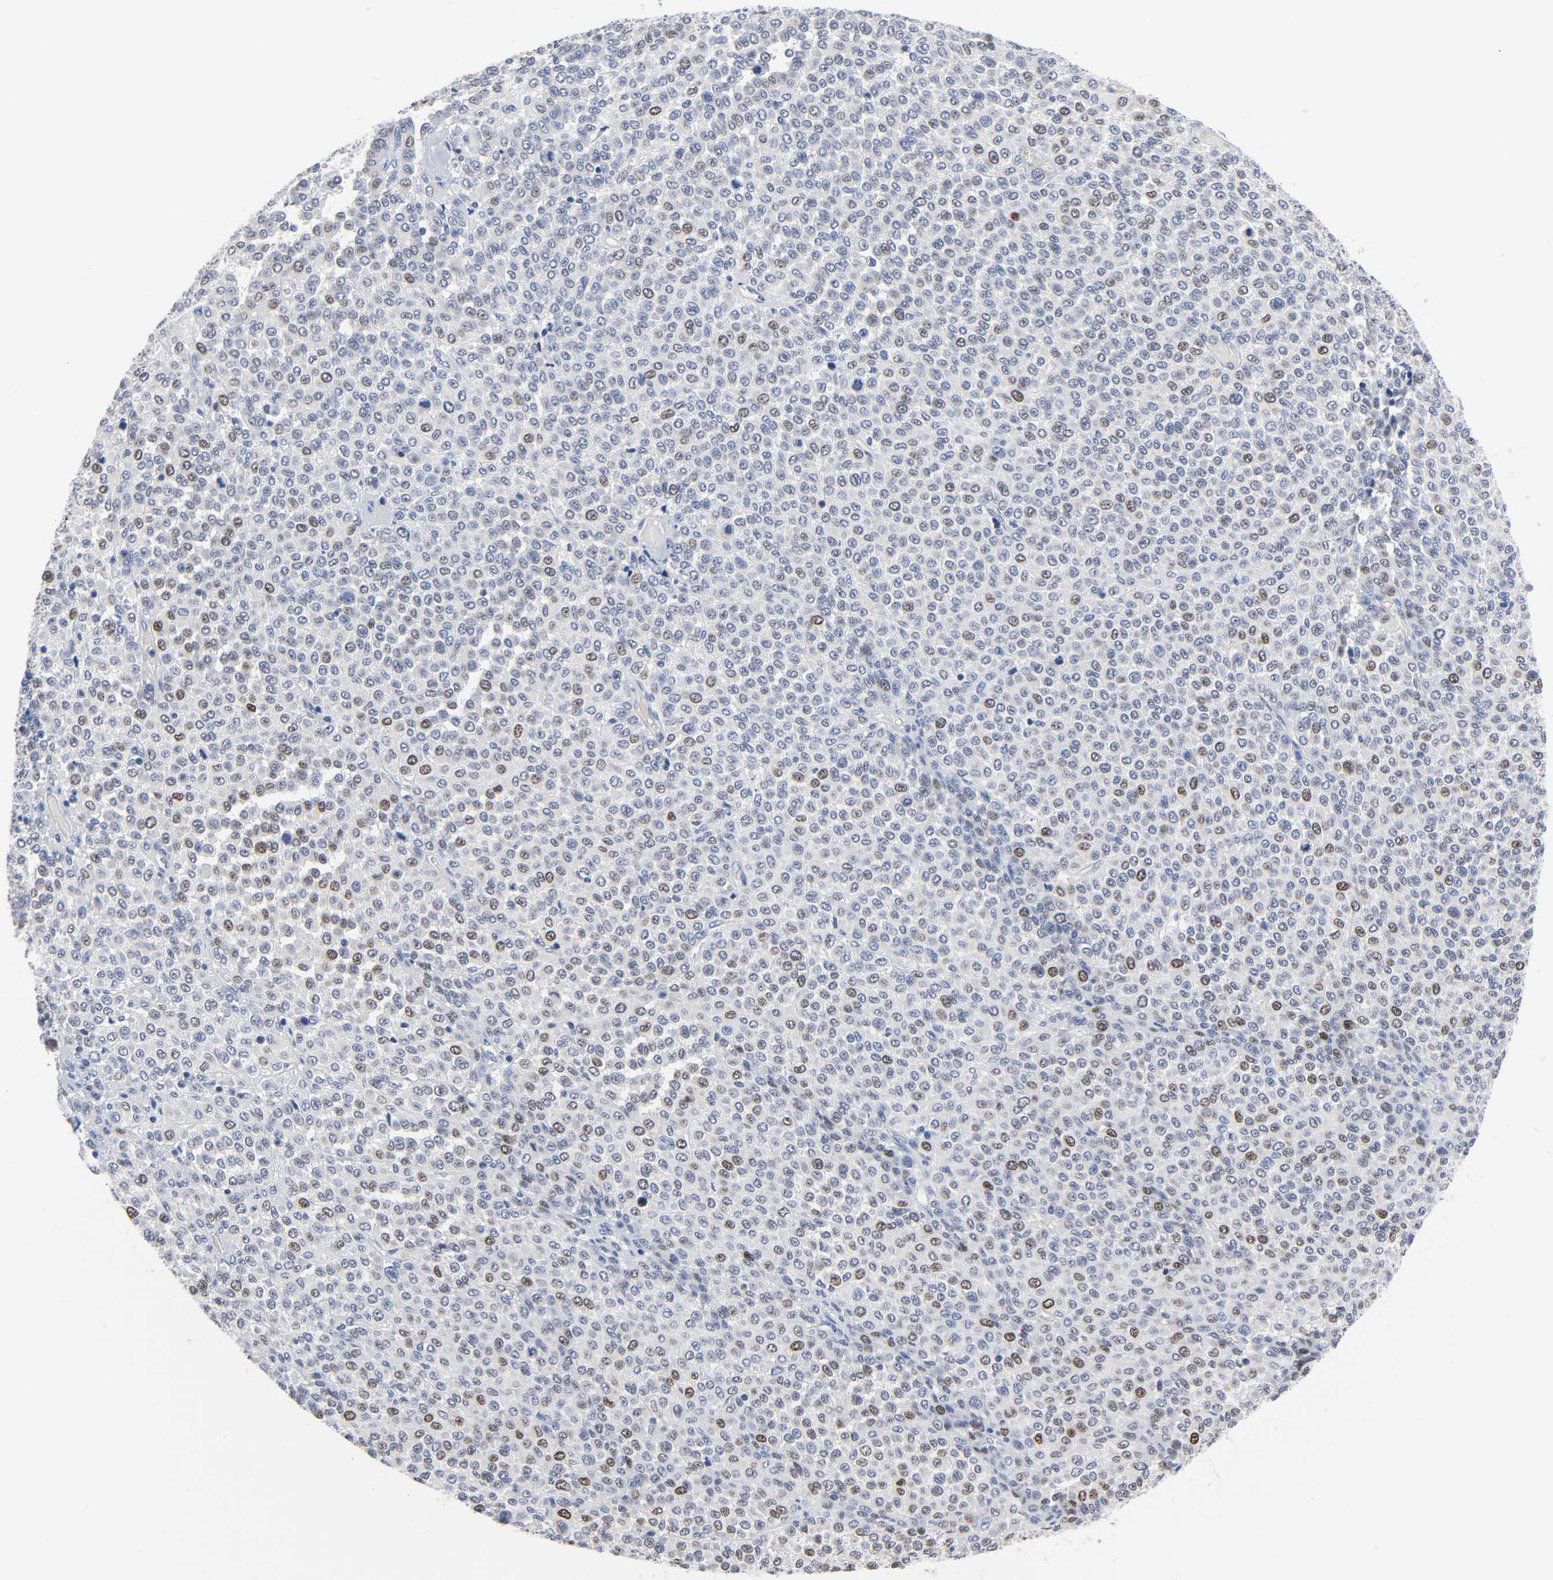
{"staining": {"intensity": "moderate", "quantity": "25%-75%", "location": "nuclear"}, "tissue": "melanoma", "cell_type": "Tumor cells", "image_type": "cancer", "snomed": [{"axis": "morphology", "description": "Malignant melanoma, Metastatic site"}, {"axis": "topography", "description": "Pancreas"}], "caption": "DAB immunohistochemical staining of malignant melanoma (metastatic site) exhibits moderate nuclear protein positivity in about 25%-75% of tumor cells. The staining was performed using DAB, with brown indicating positive protein expression. Nuclei are stained blue with hematoxylin.", "gene": "WEE1", "patient": {"sex": "female", "age": 30}}